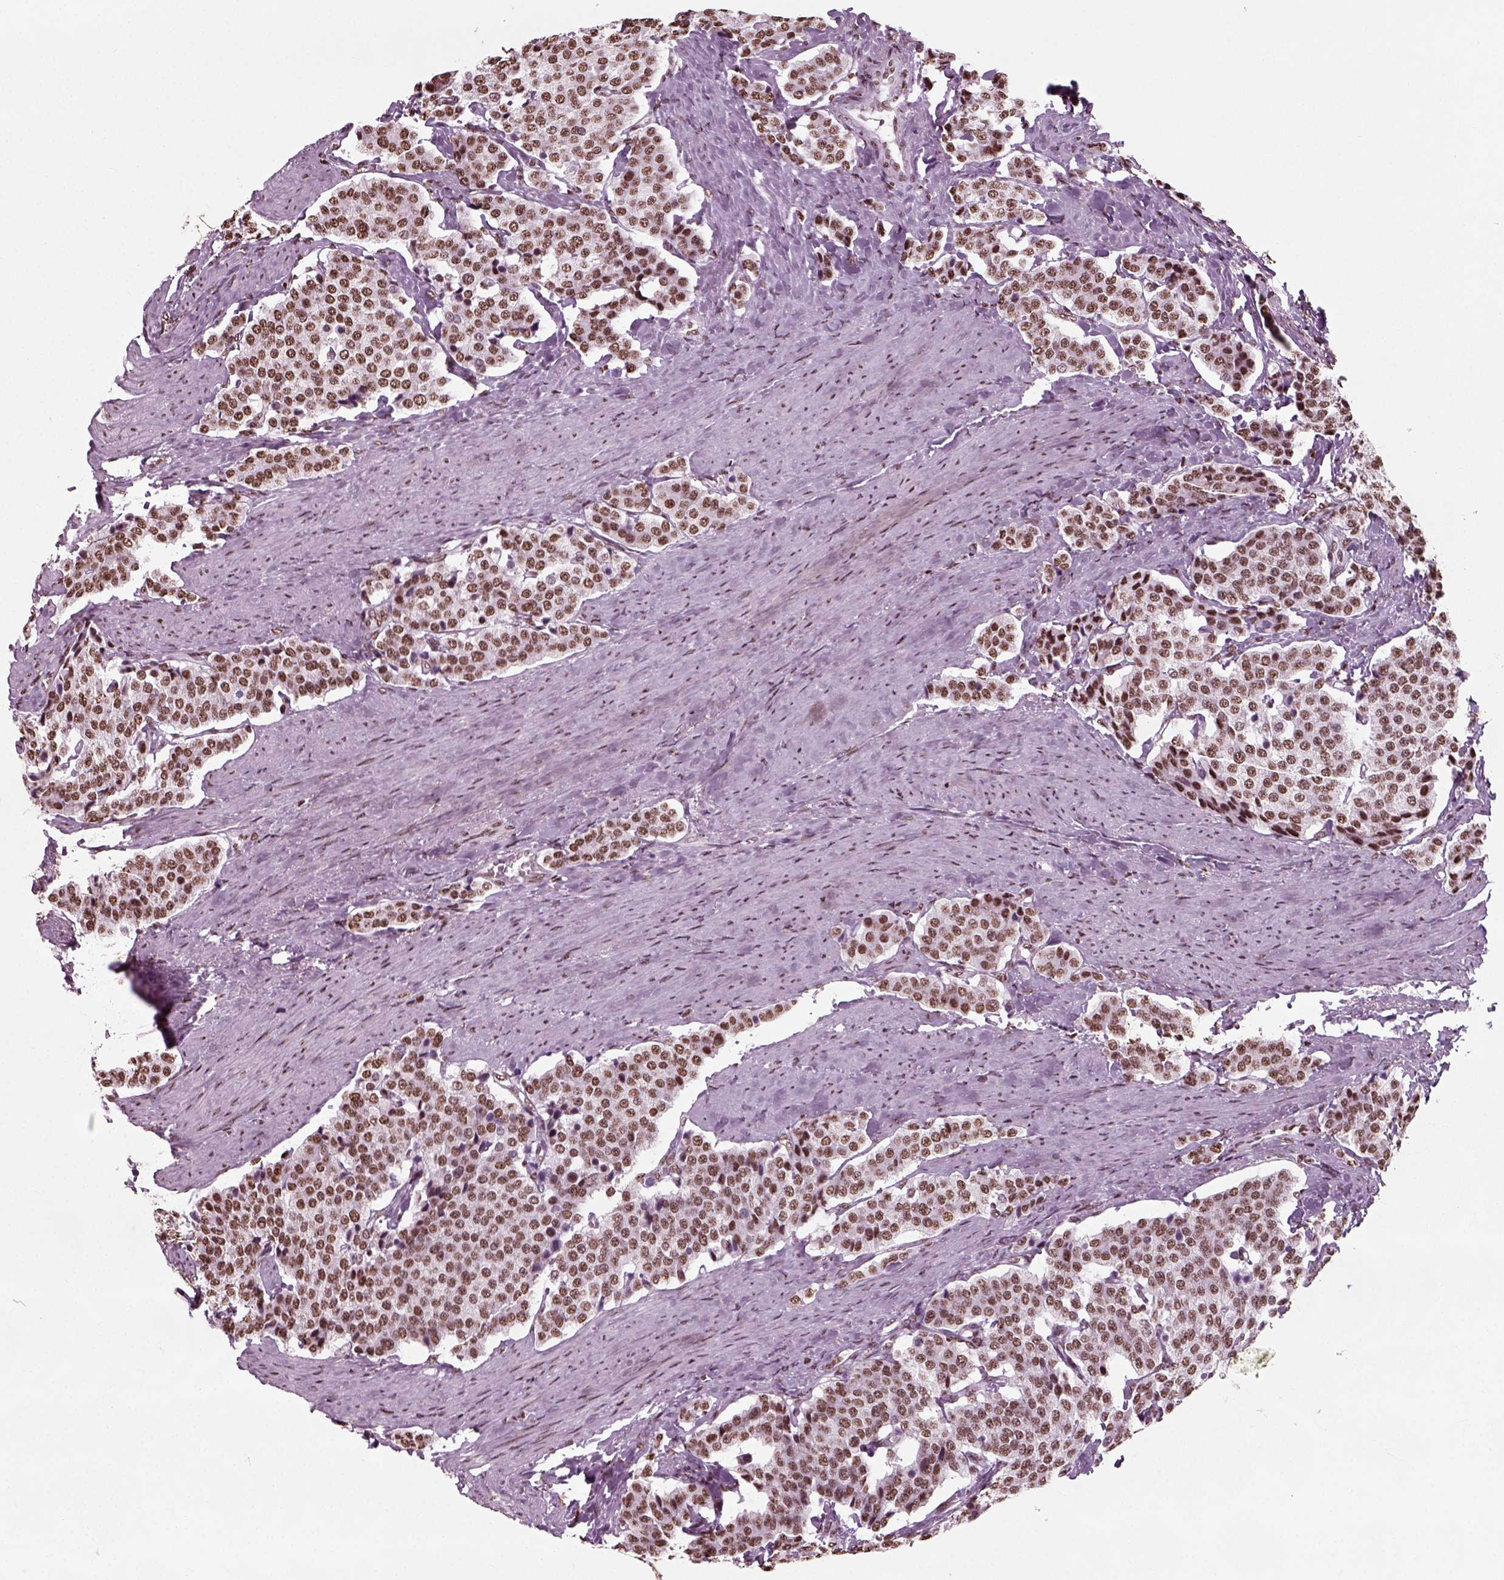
{"staining": {"intensity": "moderate", "quantity": ">75%", "location": "nuclear"}, "tissue": "carcinoid", "cell_type": "Tumor cells", "image_type": "cancer", "snomed": [{"axis": "morphology", "description": "Carcinoid, malignant, NOS"}, {"axis": "topography", "description": "Small intestine"}], "caption": "Human carcinoid (malignant) stained with a brown dye reveals moderate nuclear positive expression in about >75% of tumor cells.", "gene": "POLR1H", "patient": {"sex": "female", "age": 58}}